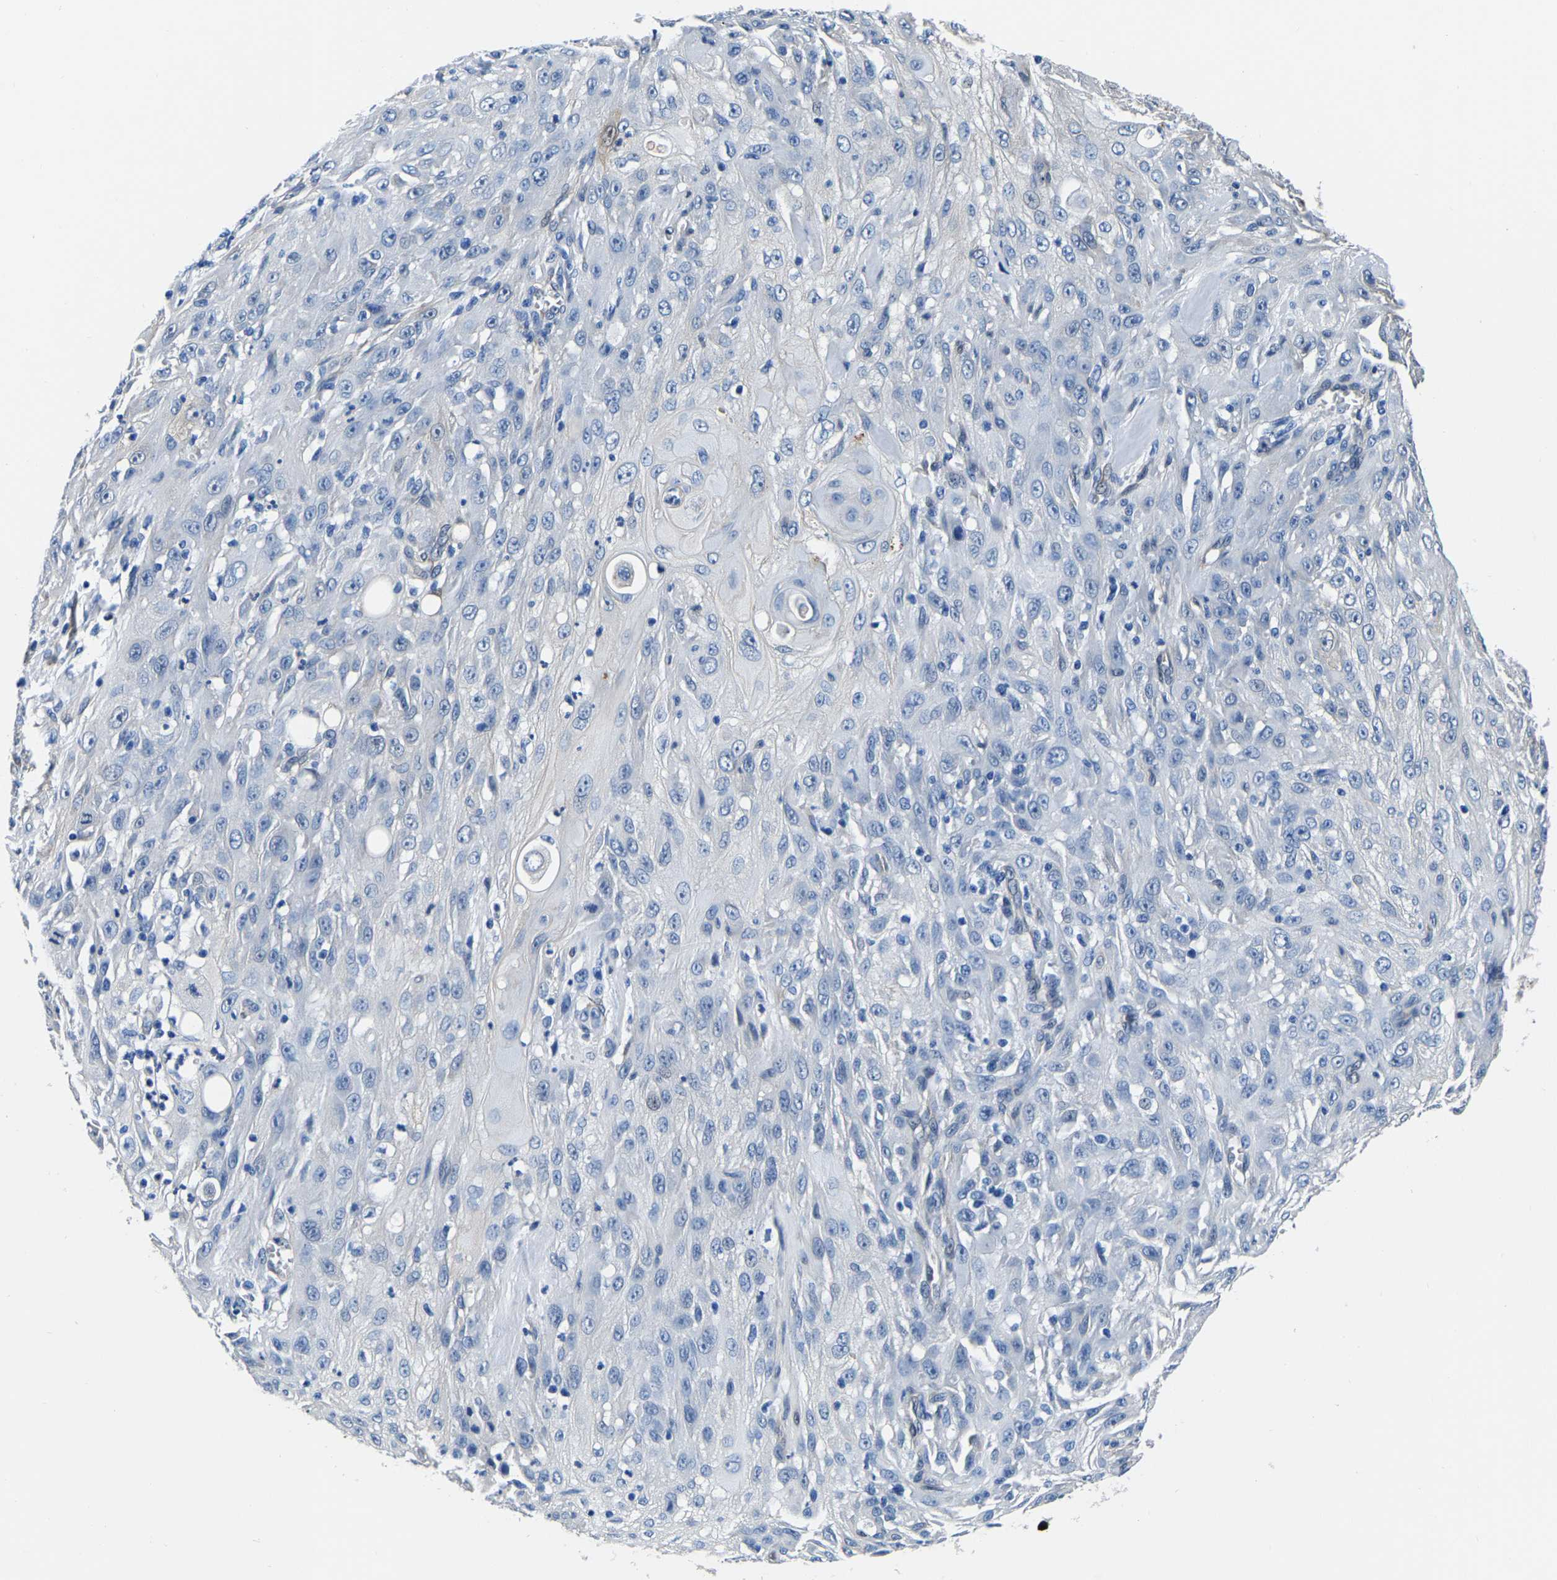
{"staining": {"intensity": "negative", "quantity": "none", "location": "none"}, "tissue": "skin cancer", "cell_type": "Tumor cells", "image_type": "cancer", "snomed": [{"axis": "morphology", "description": "Squamous cell carcinoma, NOS"}, {"axis": "topography", "description": "Skin"}], "caption": "An IHC micrograph of skin cancer (squamous cell carcinoma) is shown. There is no staining in tumor cells of skin cancer (squamous cell carcinoma). Brightfield microscopy of IHC stained with DAB (3,3'-diaminobenzidine) (brown) and hematoxylin (blue), captured at high magnification.", "gene": "S100A13", "patient": {"sex": "male", "age": 75}}